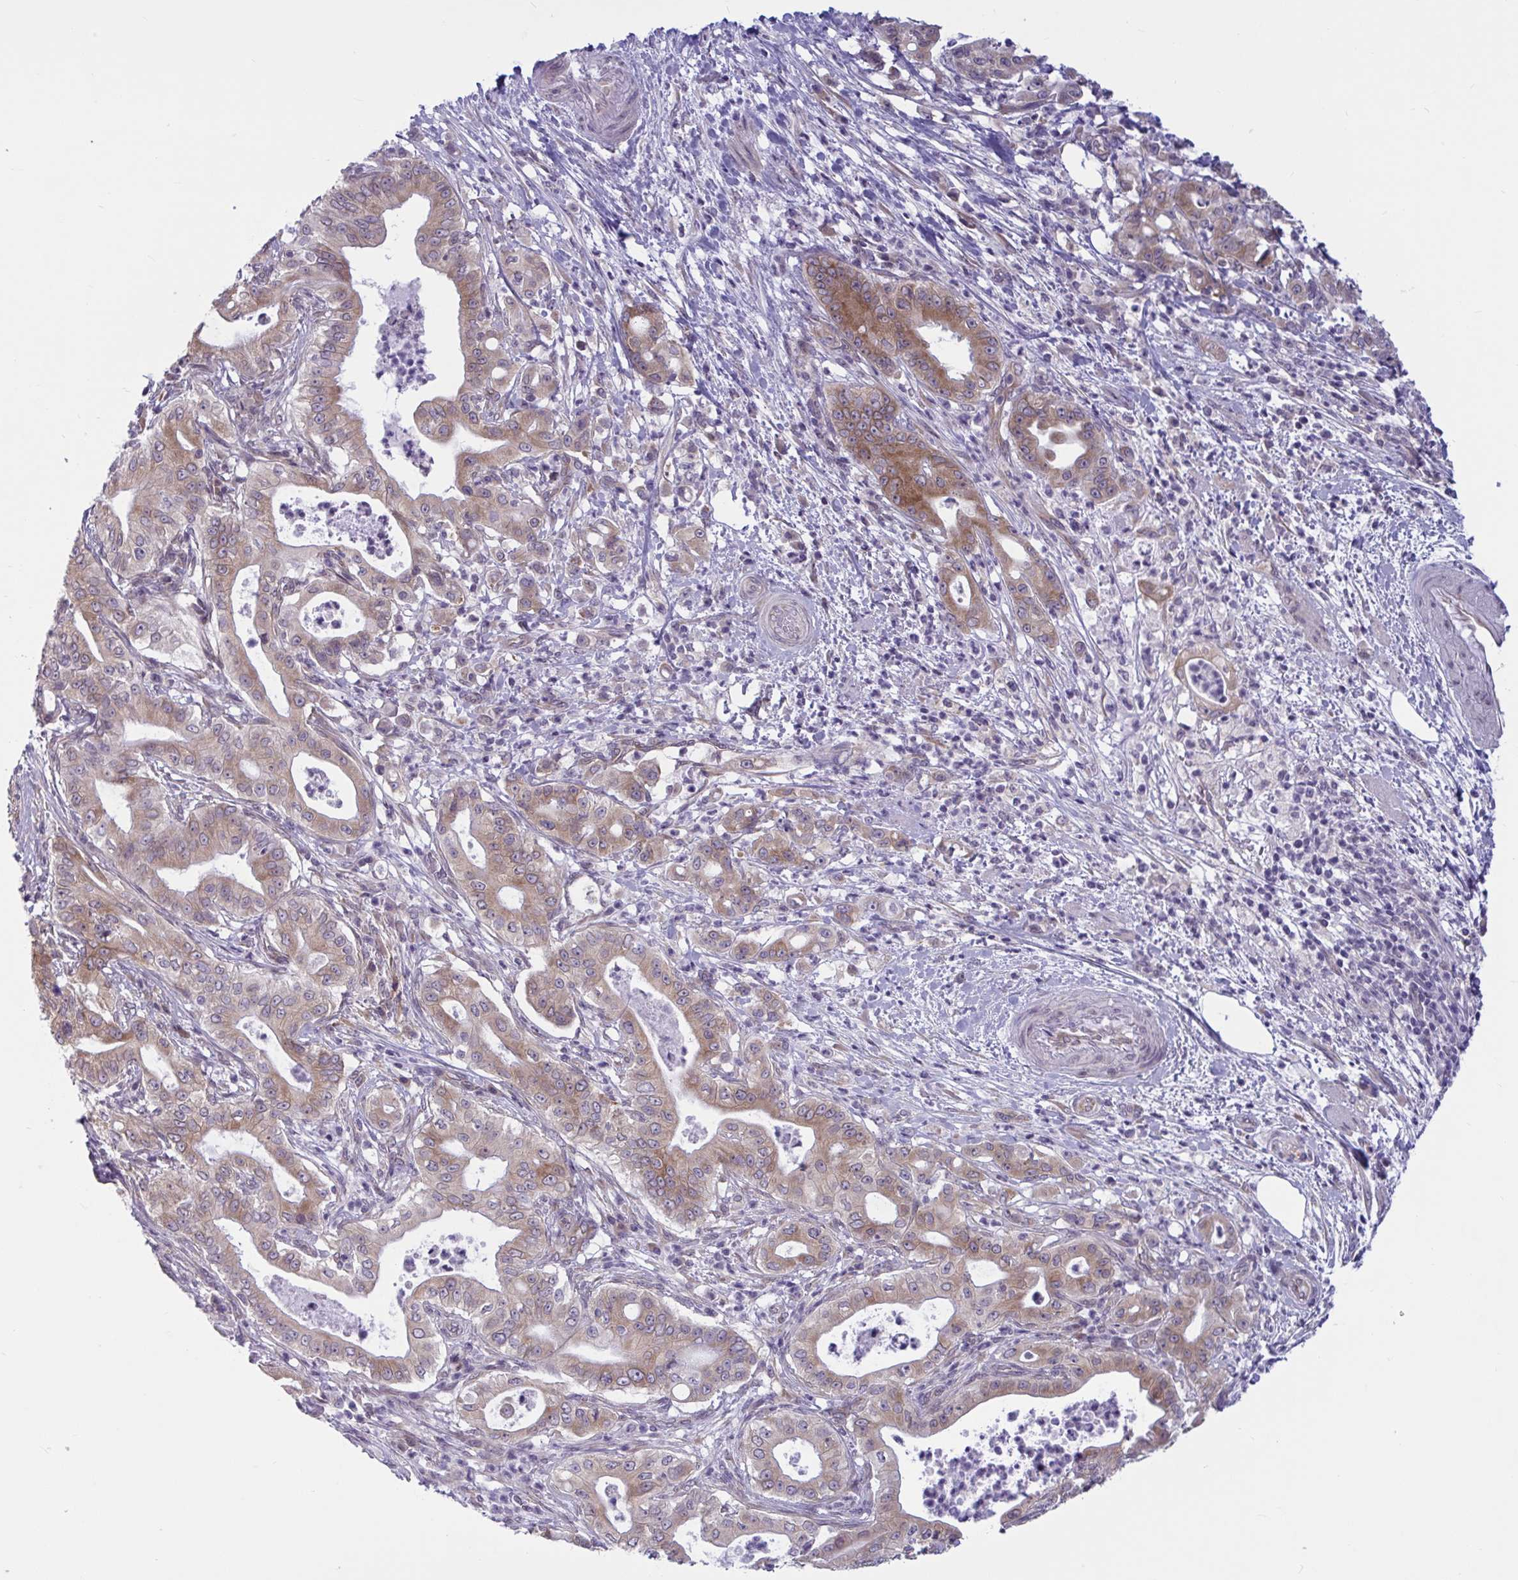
{"staining": {"intensity": "moderate", "quantity": ">75%", "location": "cytoplasmic/membranous"}, "tissue": "pancreatic cancer", "cell_type": "Tumor cells", "image_type": "cancer", "snomed": [{"axis": "morphology", "description": "Adenocarcinoma, NOS"}, {"axis": "topography", "description": "Pancreas"}], "caption": "A photomicrograph showing moderate cytoplasmic/membranous staining in approximately >75% of tumor cells in pancreatic adenocarcinoma, as visualized by brown immunohistochemical staining.", "gene": "CAMLG", "patient": {"sex": "male", "age": 71}}